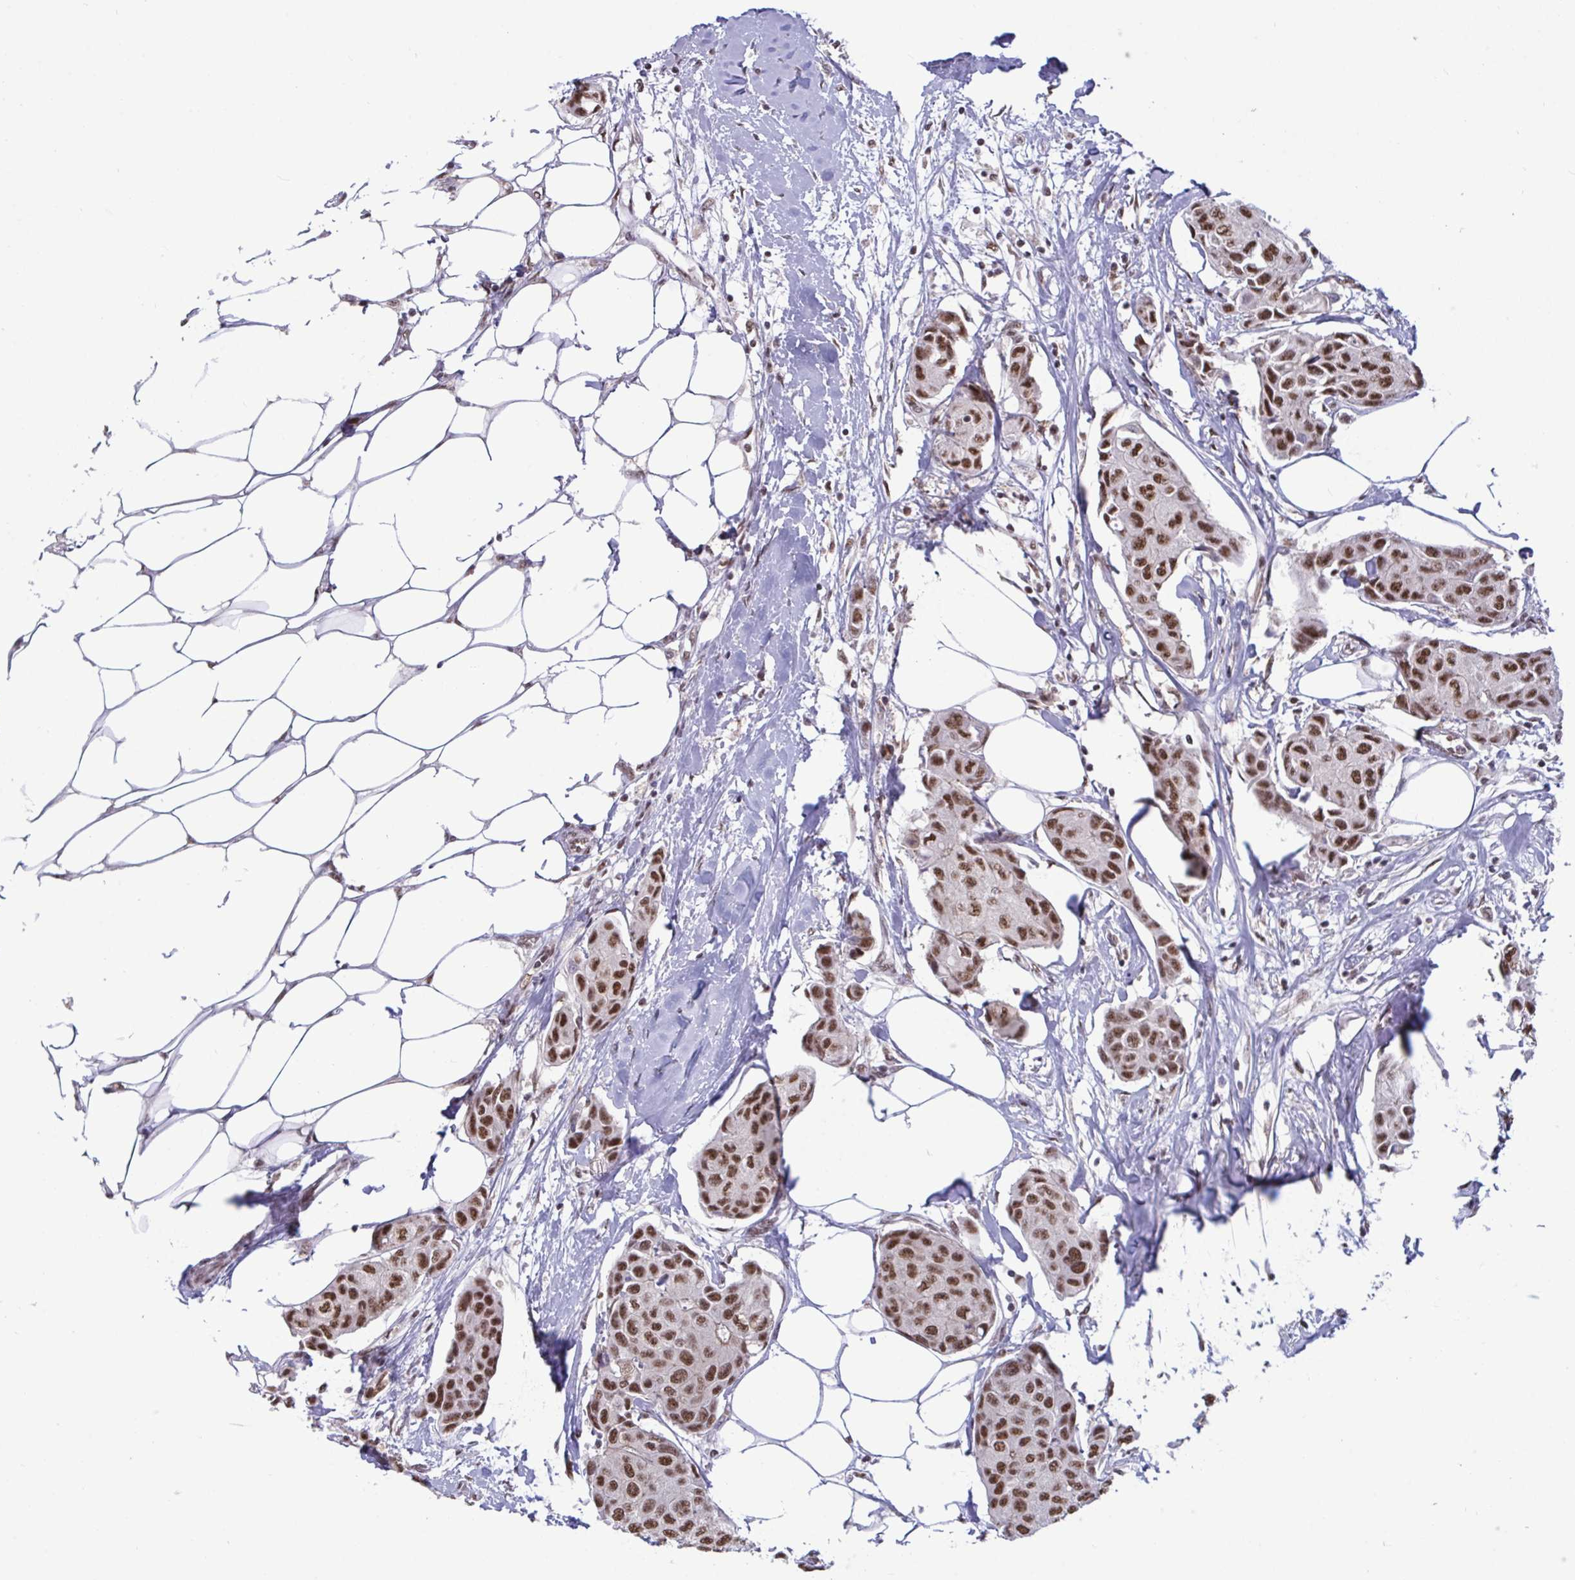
{"staining": {"intensity": "moderate", "quantity": ">75%", "location": "nuclear"}, "tissue": "breast cancer", "cell_type": "Tumor cells", "image_type": "cancer", "snomed": [{"axis": "morphology", "description": "Duct carcinoma"}, {"axis": "topography", "description": "Breast"}, {"axis": "topography", "description": "Lymph node"}], "caption": "Protein expression analysis of breast cancer shows moderate nuclear expression in about >75% of tumor cells.", "gene": "PUF60", "patient": {"sex": "female", "age": 80}}